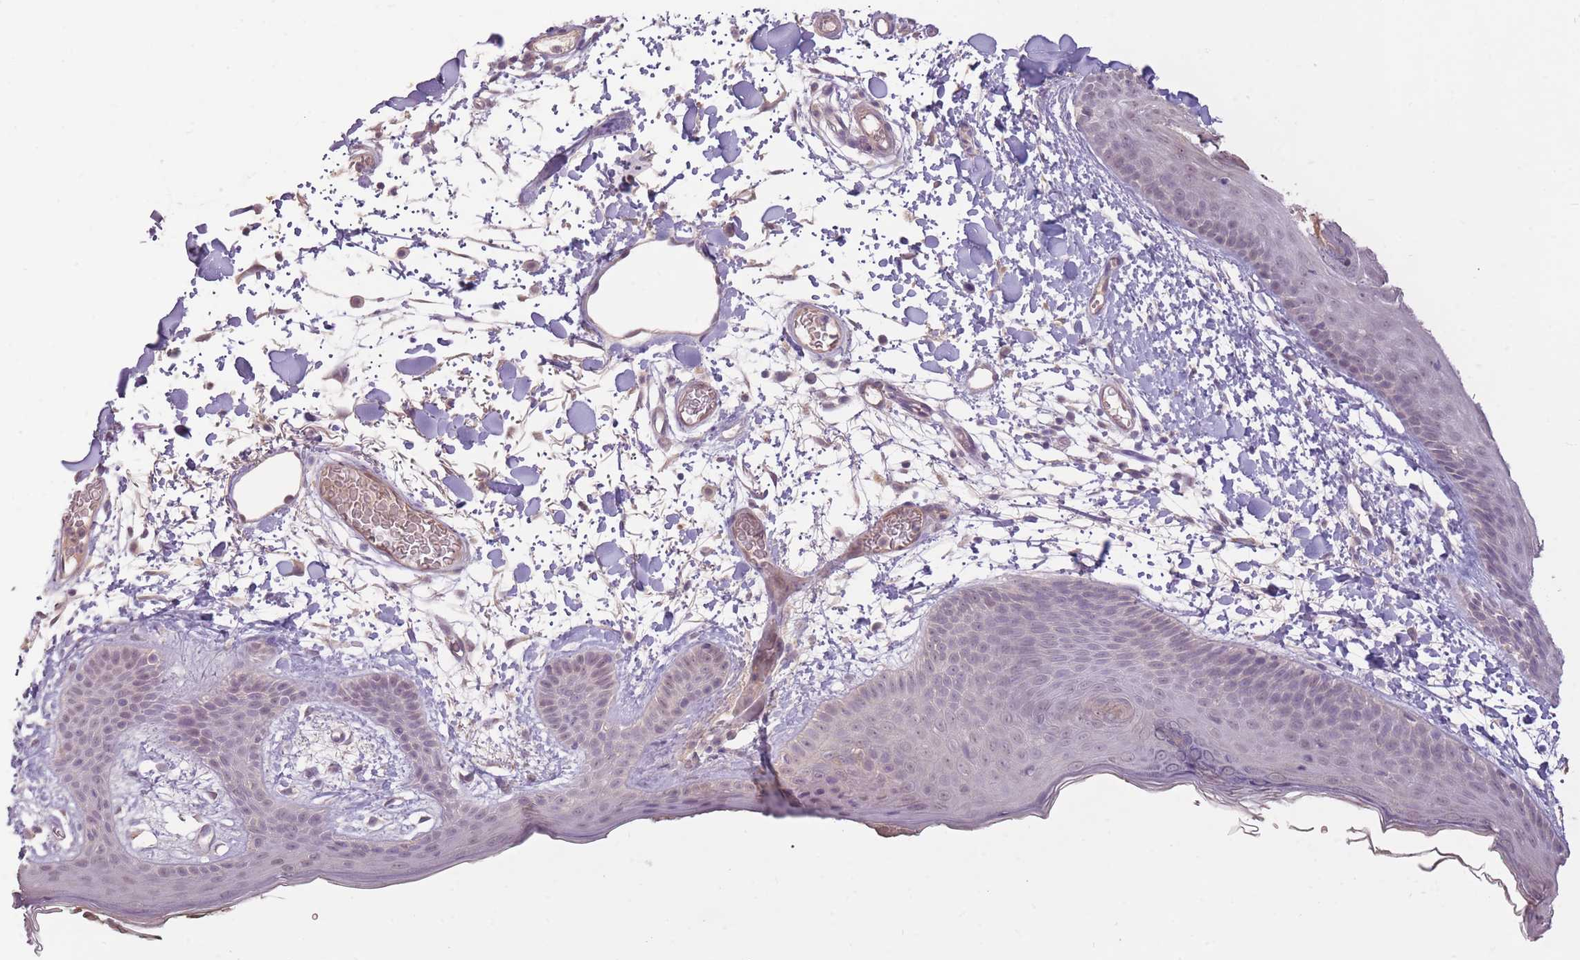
{"staining": {"intensity": "weak", "quantity": ">75%", "location": "cytoplasmic/membranous"}, "tissue": "skin", "cell_type": "Fibroblasts", "image_type": "normal", "snomed": [{"axis": "morphology", "description": "Normal tissue, NOS"}, {"axis": "topography", "description": "Skin"}], "caption": "Human skin stained for a protein (brown) demonstrates weak cytoplasmic/membranous positive expression in about >75% of fibroblasts.", "gene": "LRATD2", "patient": {"sex": "male", "age": 79}}